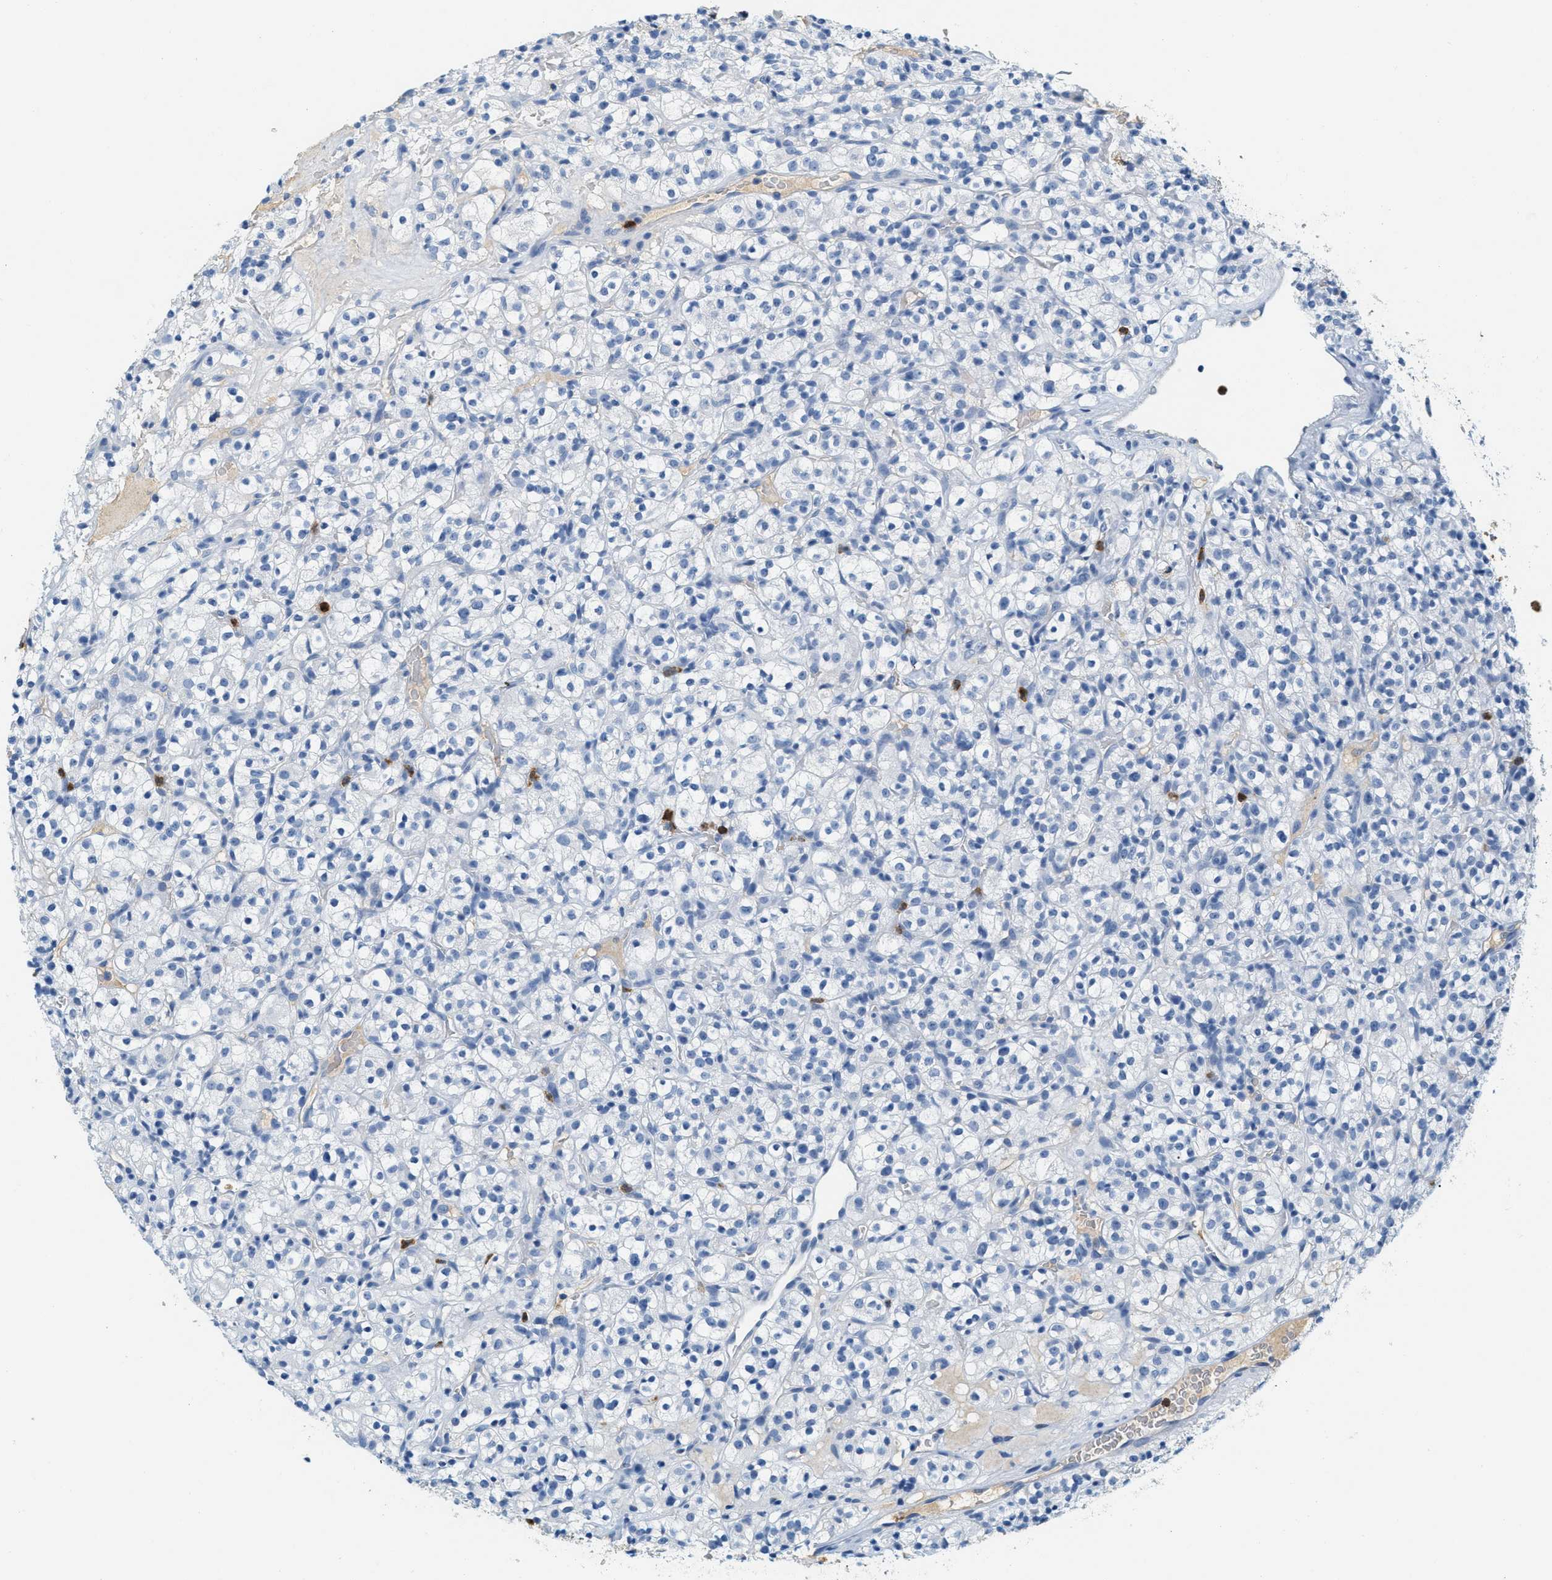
{"staining": {"intensity": "negative", "quantity": "none", "location": "none"}, "tissue": "renal cancer", "cell_type": "Tumor cells", "image_type": "cancer", "snomed": [{"axis": "morphology", "description": "Normal tissue, NOS"}, {"axis": "morphology", "description": "Adenocarcinoma, NOS"}, {"axis": "topography", "description": "Kidney"}], "caption": "There is no significant staining in tumor cells of adenocarcinoma (renal).", "gene": "LCN2", "patient": {"sex": "female", "age": 72}}